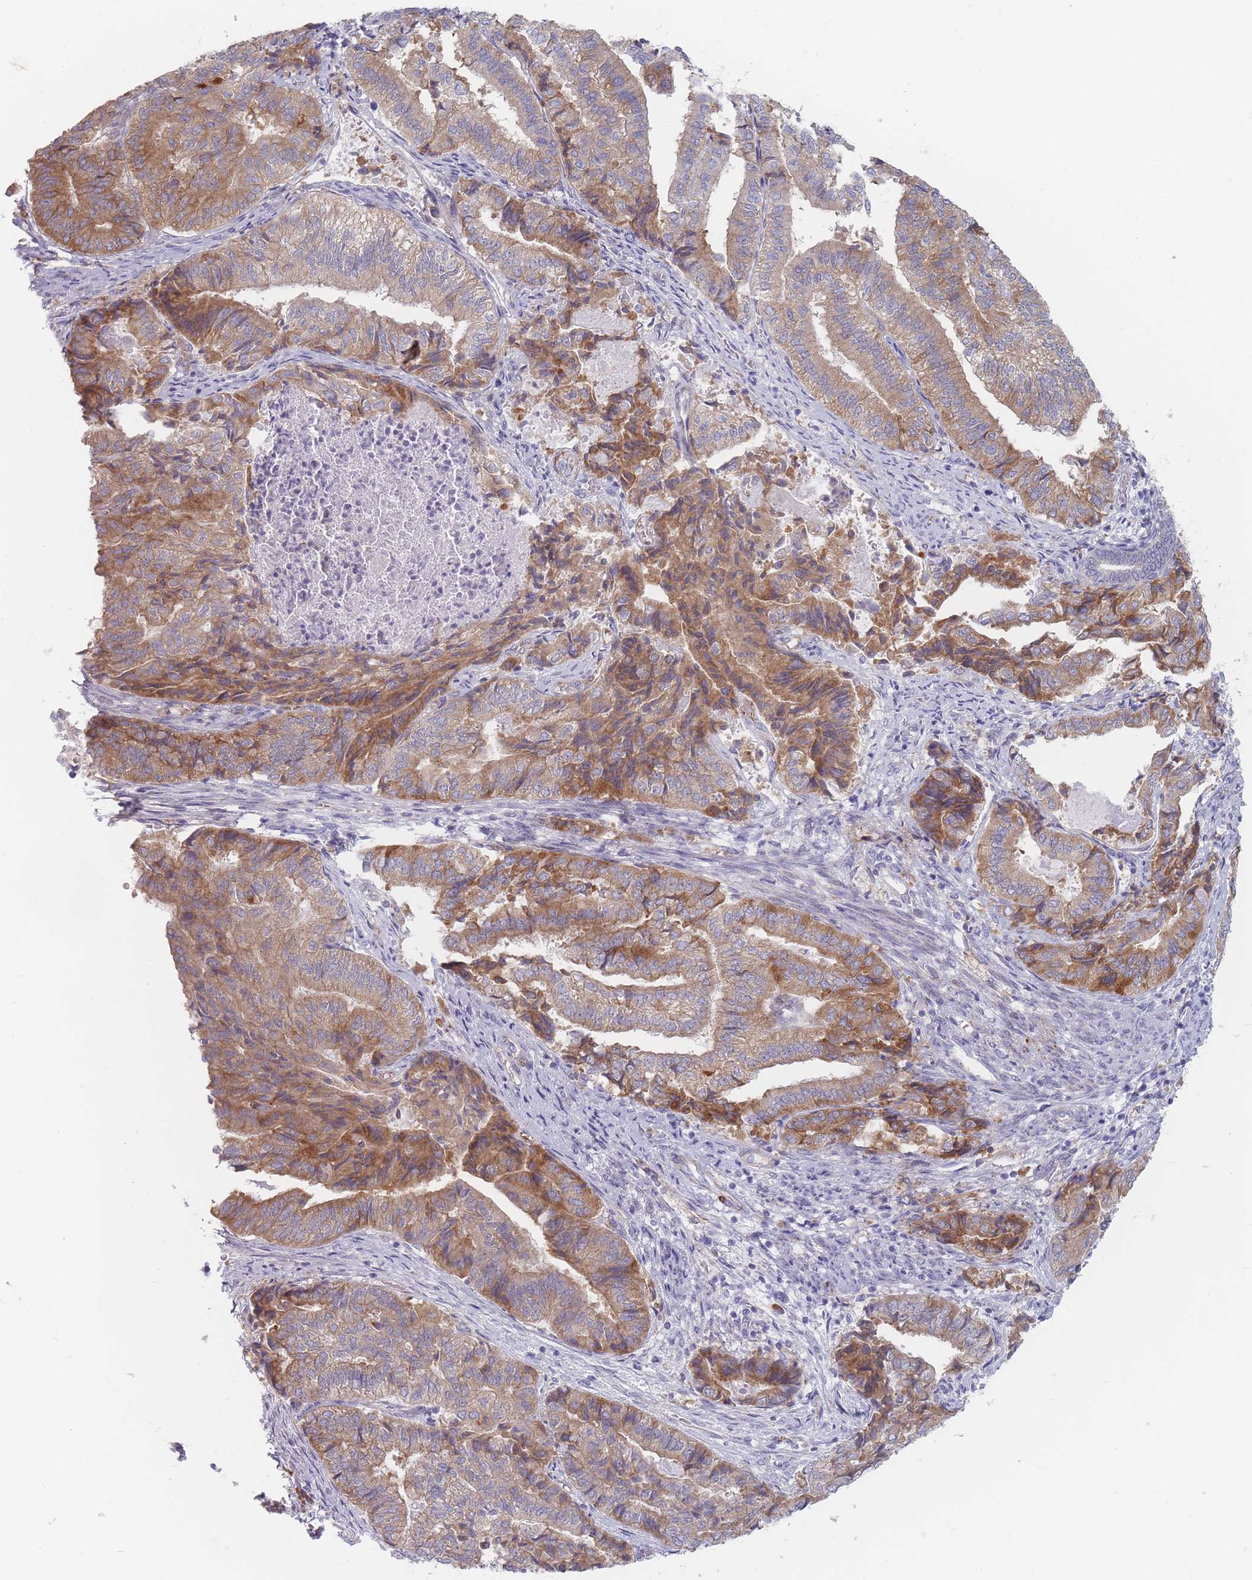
{"staining": {"intensity": "moderate", "quantity": ">75%", "location": "cytoplasmic/membranous"}, "tissue": "endometrial cancer", "cell_type": "Tumor cells", "image_type": "cancer", "snomed": [{"axis": "morphology", "description": "Adenocarcinoma, NOS"}, {"axis": "topography", "description": "Endometrium"}], "caption": "About >75% of tumor cells in human endometrial cancer (adenocarcinoma) demonstrate moderate cytoplasmic/membranous protein expression as visualized by brown immunohistochemical staining.", "gene": "ERBIN", "patient": {"sex": "female", "age": 80}}